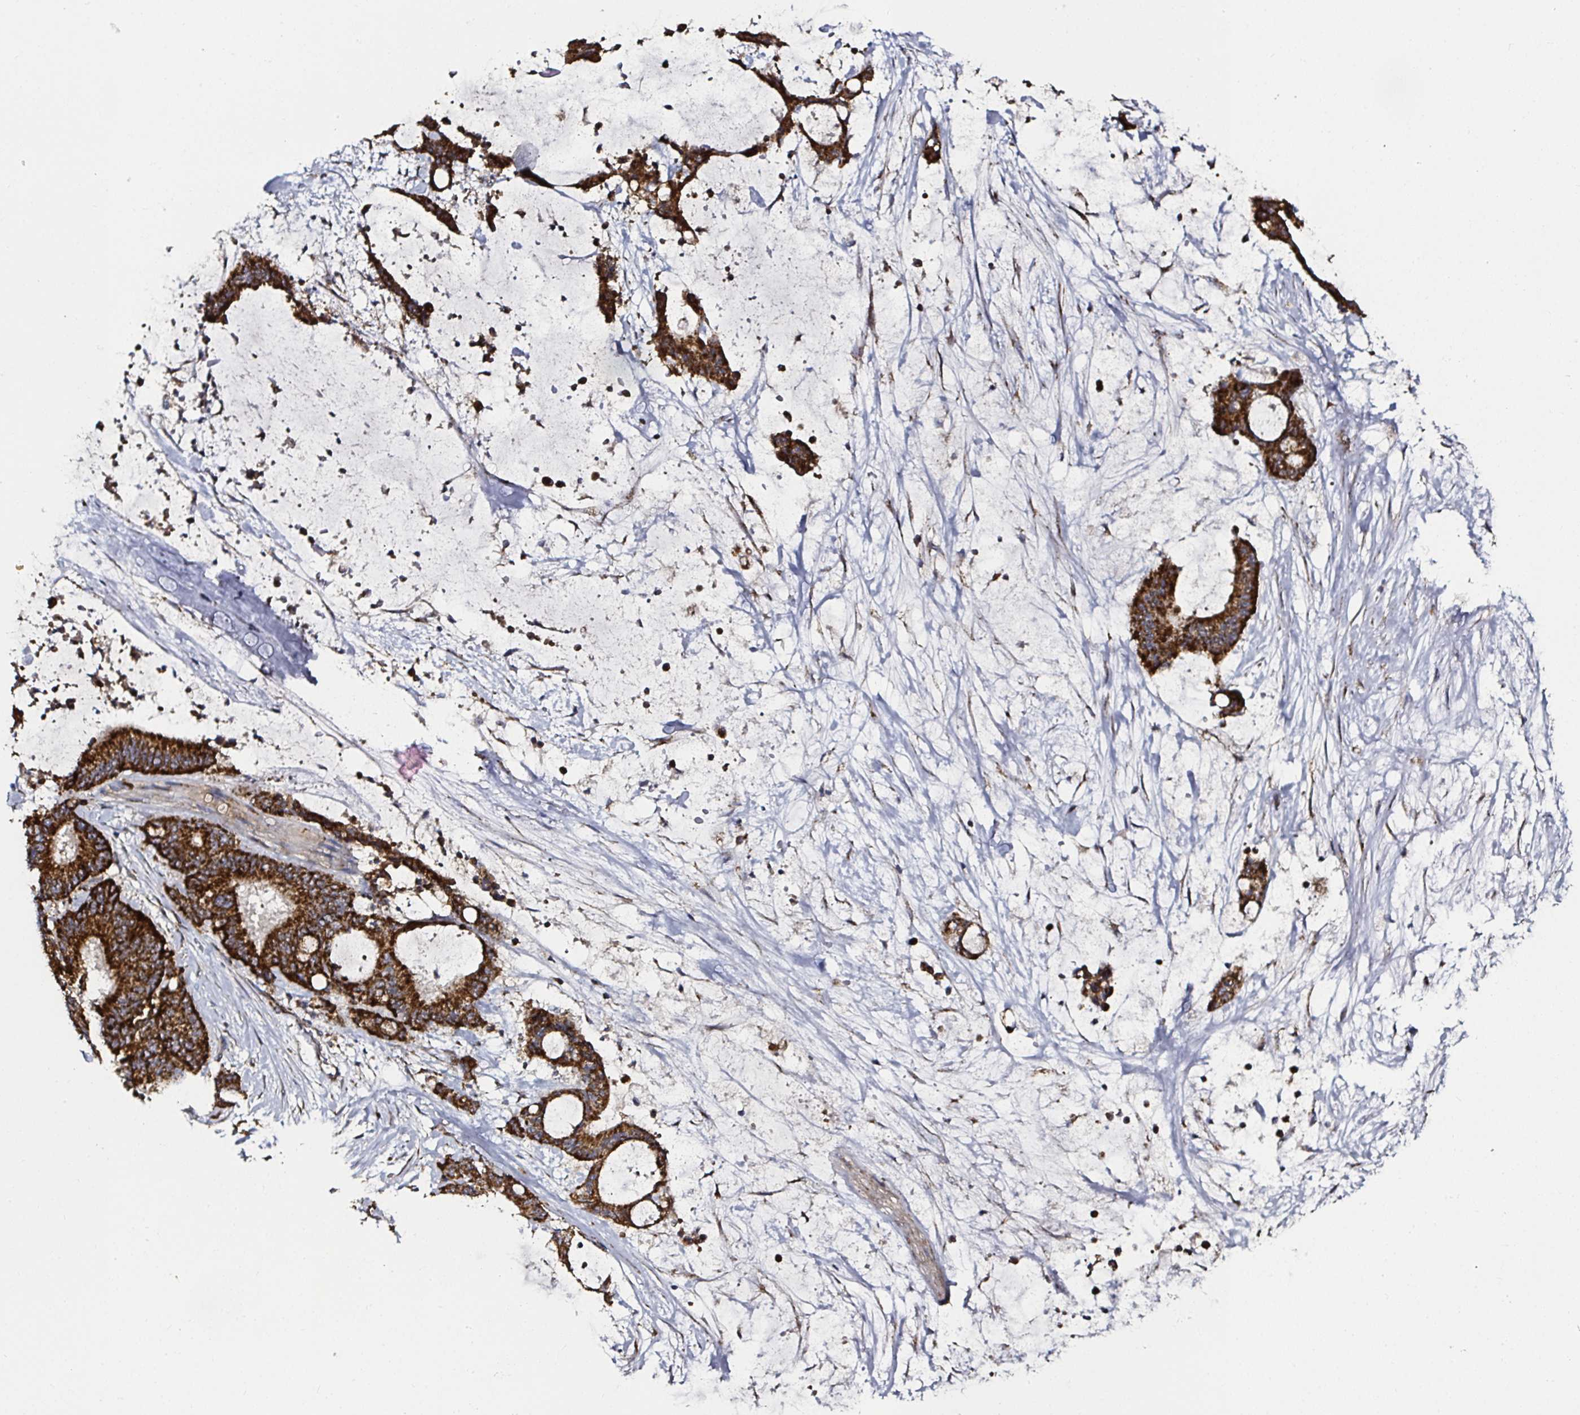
{"staining": {"intensity": "strong", "quantity": ">75%", "location": "cytoplasmic/membranous"}, "tissue": "liver cancer", "cell_type": "Tumor cells", "image_type": "cancer", "snomed": [{"axis": "morphology", "description": "Normal tissue, NOS"}, {"axis": "morphology", "description": "Cholangiocarcinoma"}, {"axis": "topography", "description": "Liver"}, {"axis": "topography", "description": "Peripheral nerve tissue"}], "caption": "Brown immunohistochemical staining in liver cholangiocarcinoma demonstrates strong cytoplasmic/membranous expression in about >75% of tumor cells. The staining is performed using DAB brown chromogen to label protein expression. The nuclei are counter-stained blue using hematoxylin.", "gene": "ATAD3B", "patient": {"sex": "female", "age": 73}}